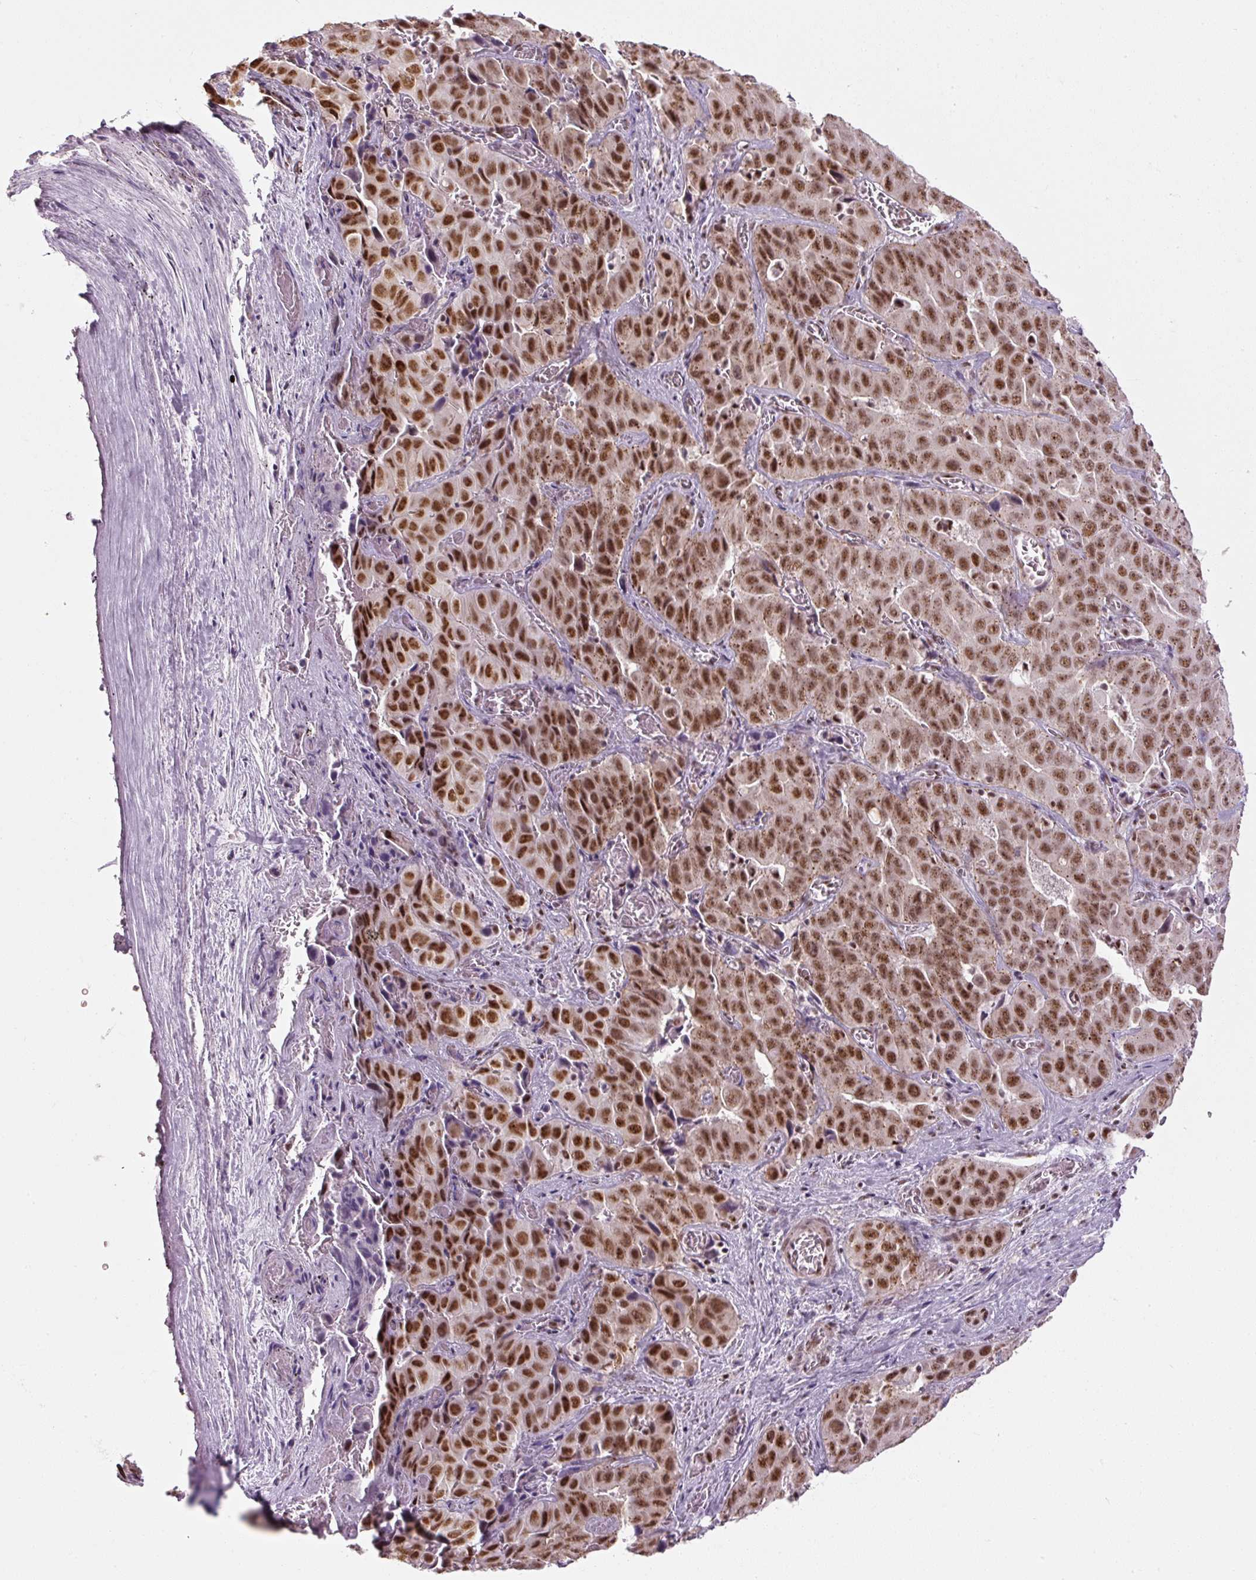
{"staining": {"intensity": "strong", "quantity": ">75%", "location": "nuclear"}, "tissue": "liver cancer", "cell_type": "Tumor cells", "image_type": "cancer", "snomed": [{"axis": "morphology", "description": "Cholangiocarcinoma"}, {"axis": "topography", "description": "Liver"}], "caption": "Protein staining of liver cholangiocarcinoma tissue displays strong nuclear positivity in about >75% of tumor cells.", "gene": "U2AF2", "patient": {"sex": "female", "age": 52}}